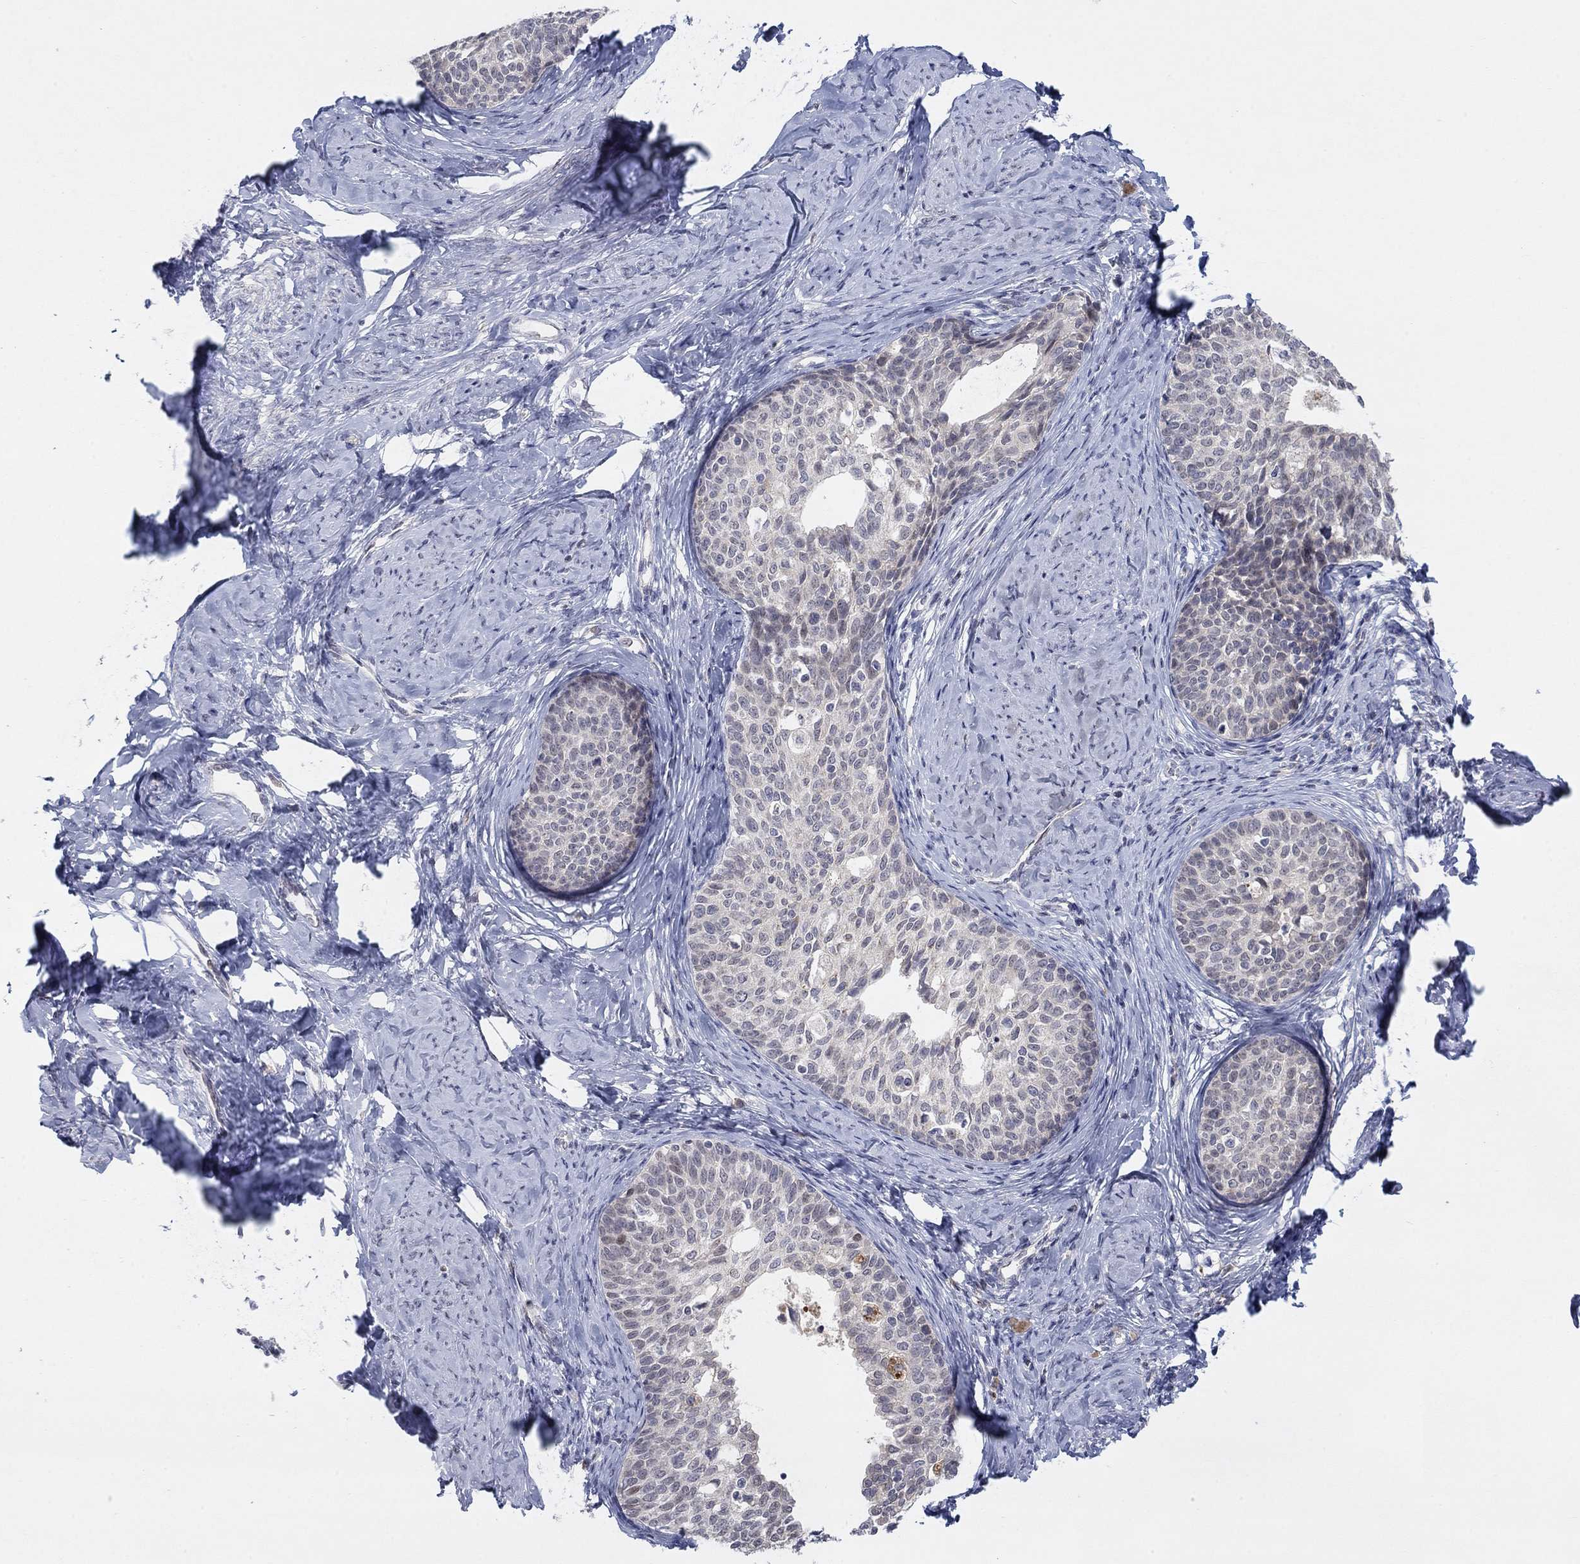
{"staining": {"intensity": "negative", "quantity": "none", "location": "none"}, "tissue": "cervical cancer", "cell_type": "Tumor cells", "image_type": "cancer", "snomed": [{"axis": "morphology", "description": "Squamous cell carcinoma, NOS"}, {"axis": "topography", "description": "Cervix"}], "caption": "IHC histopathology image of neoplastic tissue: cervical squamous cell carcinoma stained with DAB reveals no significant protein expression in tumor cells.", "gene": "AMN1", "patient": {"sex": "female", "age": 51}}